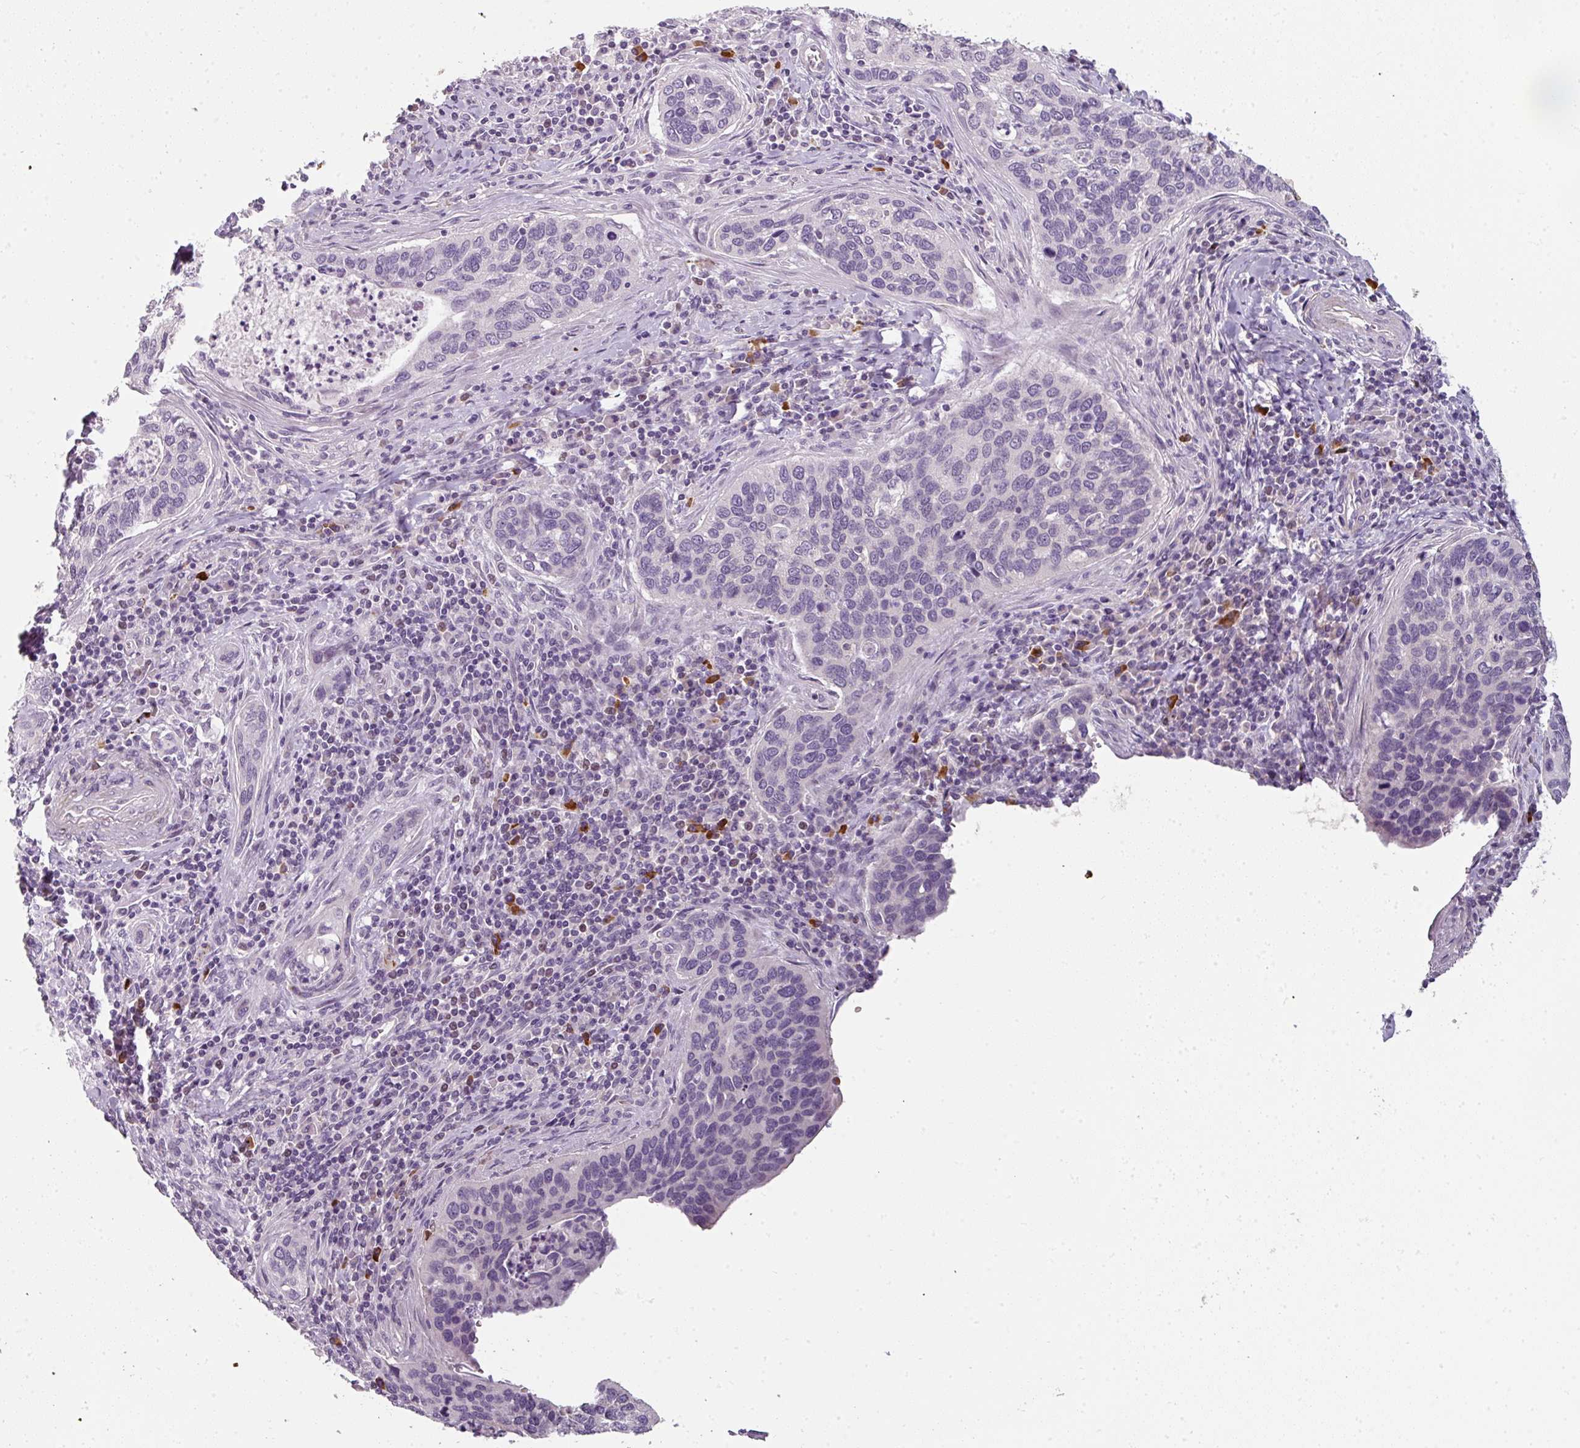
{"staining": {"intensity": "negative", "quantity": "none", "location": "none"}, "tissue": "cervical cancer", "cell_type": "Tumor cells", "image_type": "cancer", "snomed": [{"axis": "morphology", "description": "Squamous cell carcinoma, NOS"}, {"axis": "topography", "description": "Cervix"}], "caption": "This is a image of immunohistochemistry staining of cervical cancer, which shows no staining in tumor cells.", "gene": "FHAD1", "patient": {"sex": "female", "age": 53}}